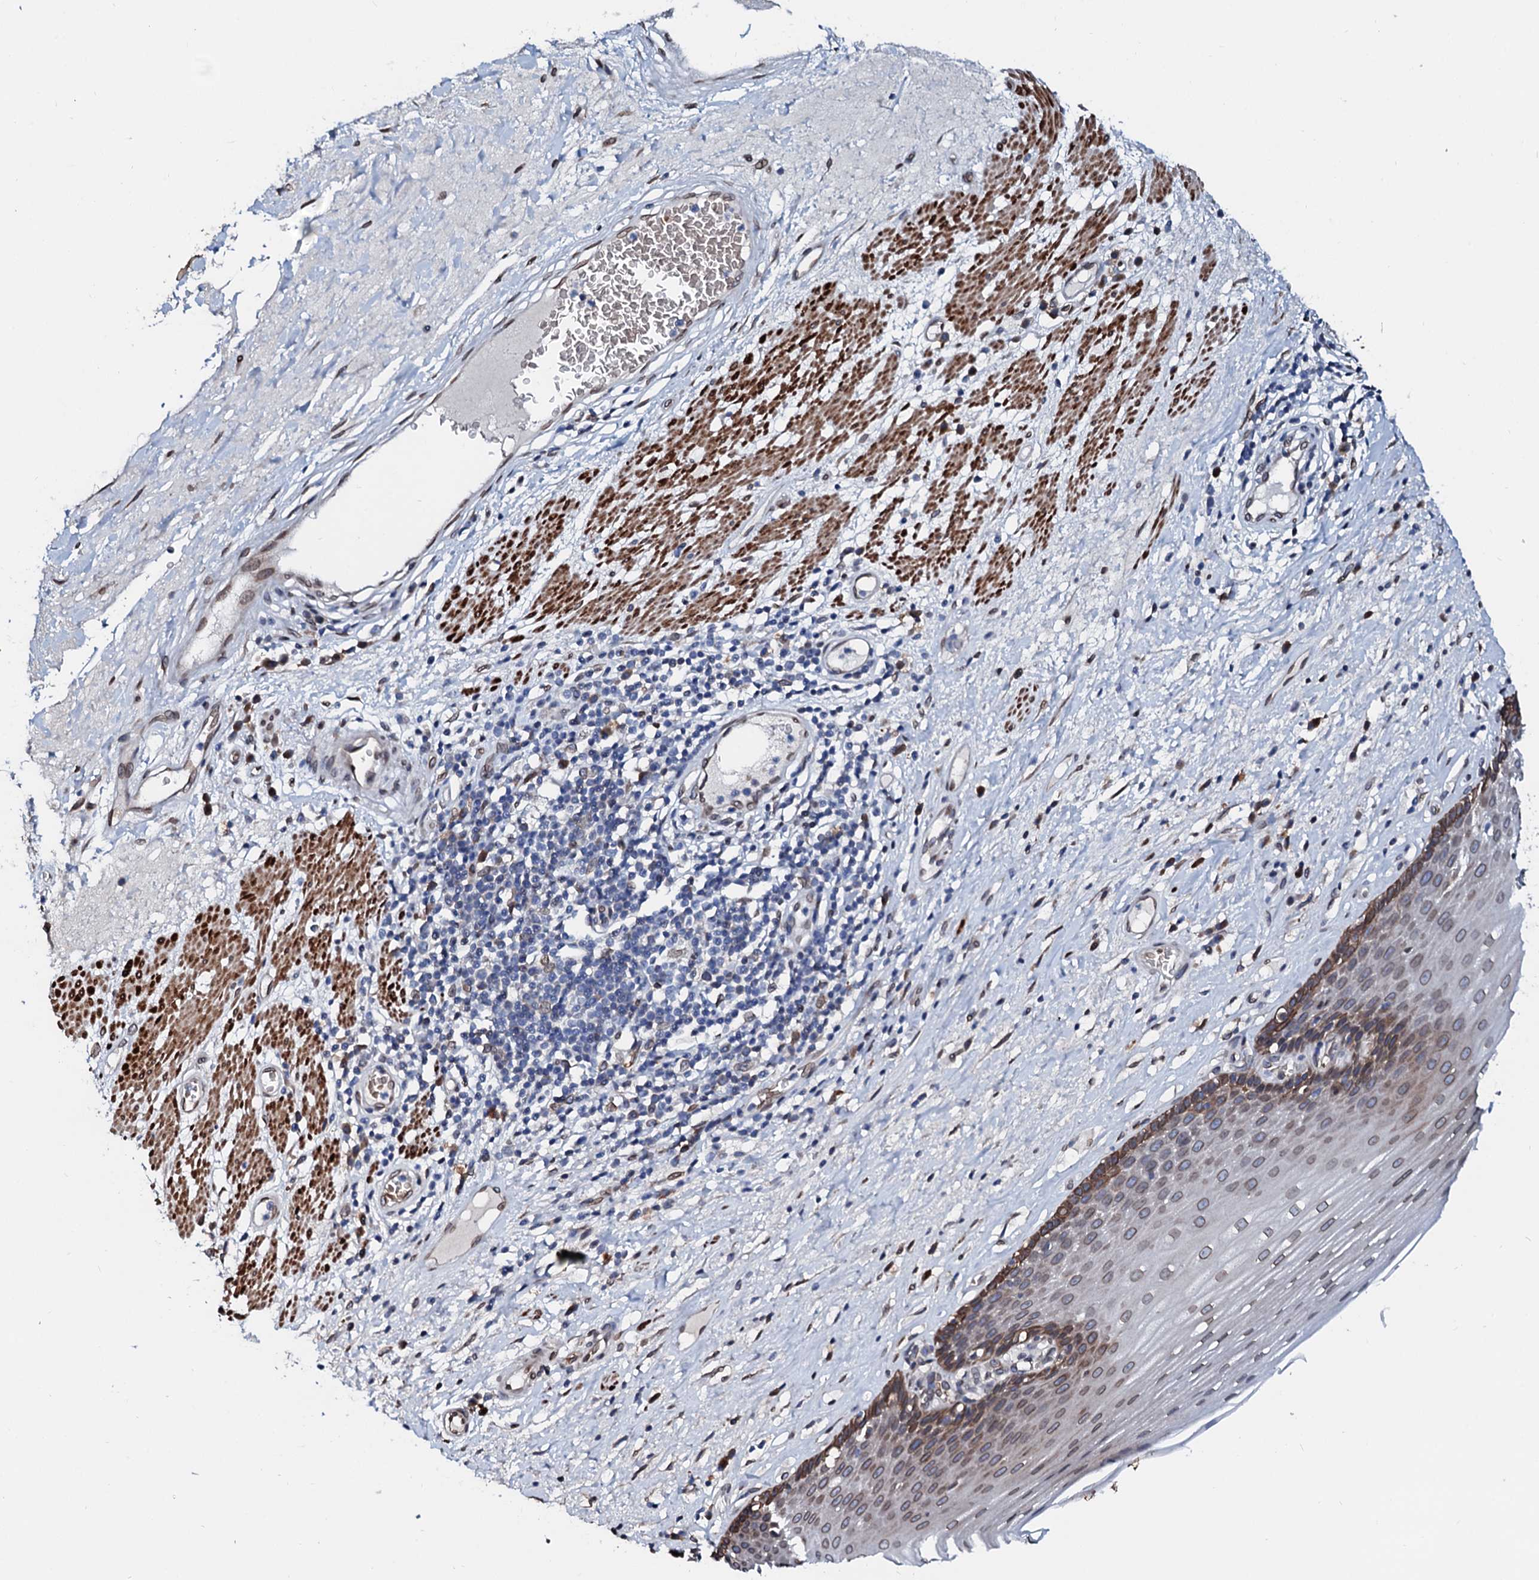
{"staining": {"intensity": "moderate", "quantity": "25%-75%", "location": "cytoplasmic/membranous,nuclear"}, "tissue": "esophagus", "cell_type": "Squamous epithelial cells", "image_type": "normal", "snomed": [{"axis": "morphology", "description": "Normal tissue, NOS"}, {"axis": "topography", "description": "Esophagus"}], "caption": "High-power microscopy captured an immunohistochemistry image of benign esophagus, revealing moderate cytoplasmic/membranous,nuclear expression in approximately 25%-75% of squamous epithelial cells.", "gene": "NRP2", "patient": {"sex": "male", "age": 62}}